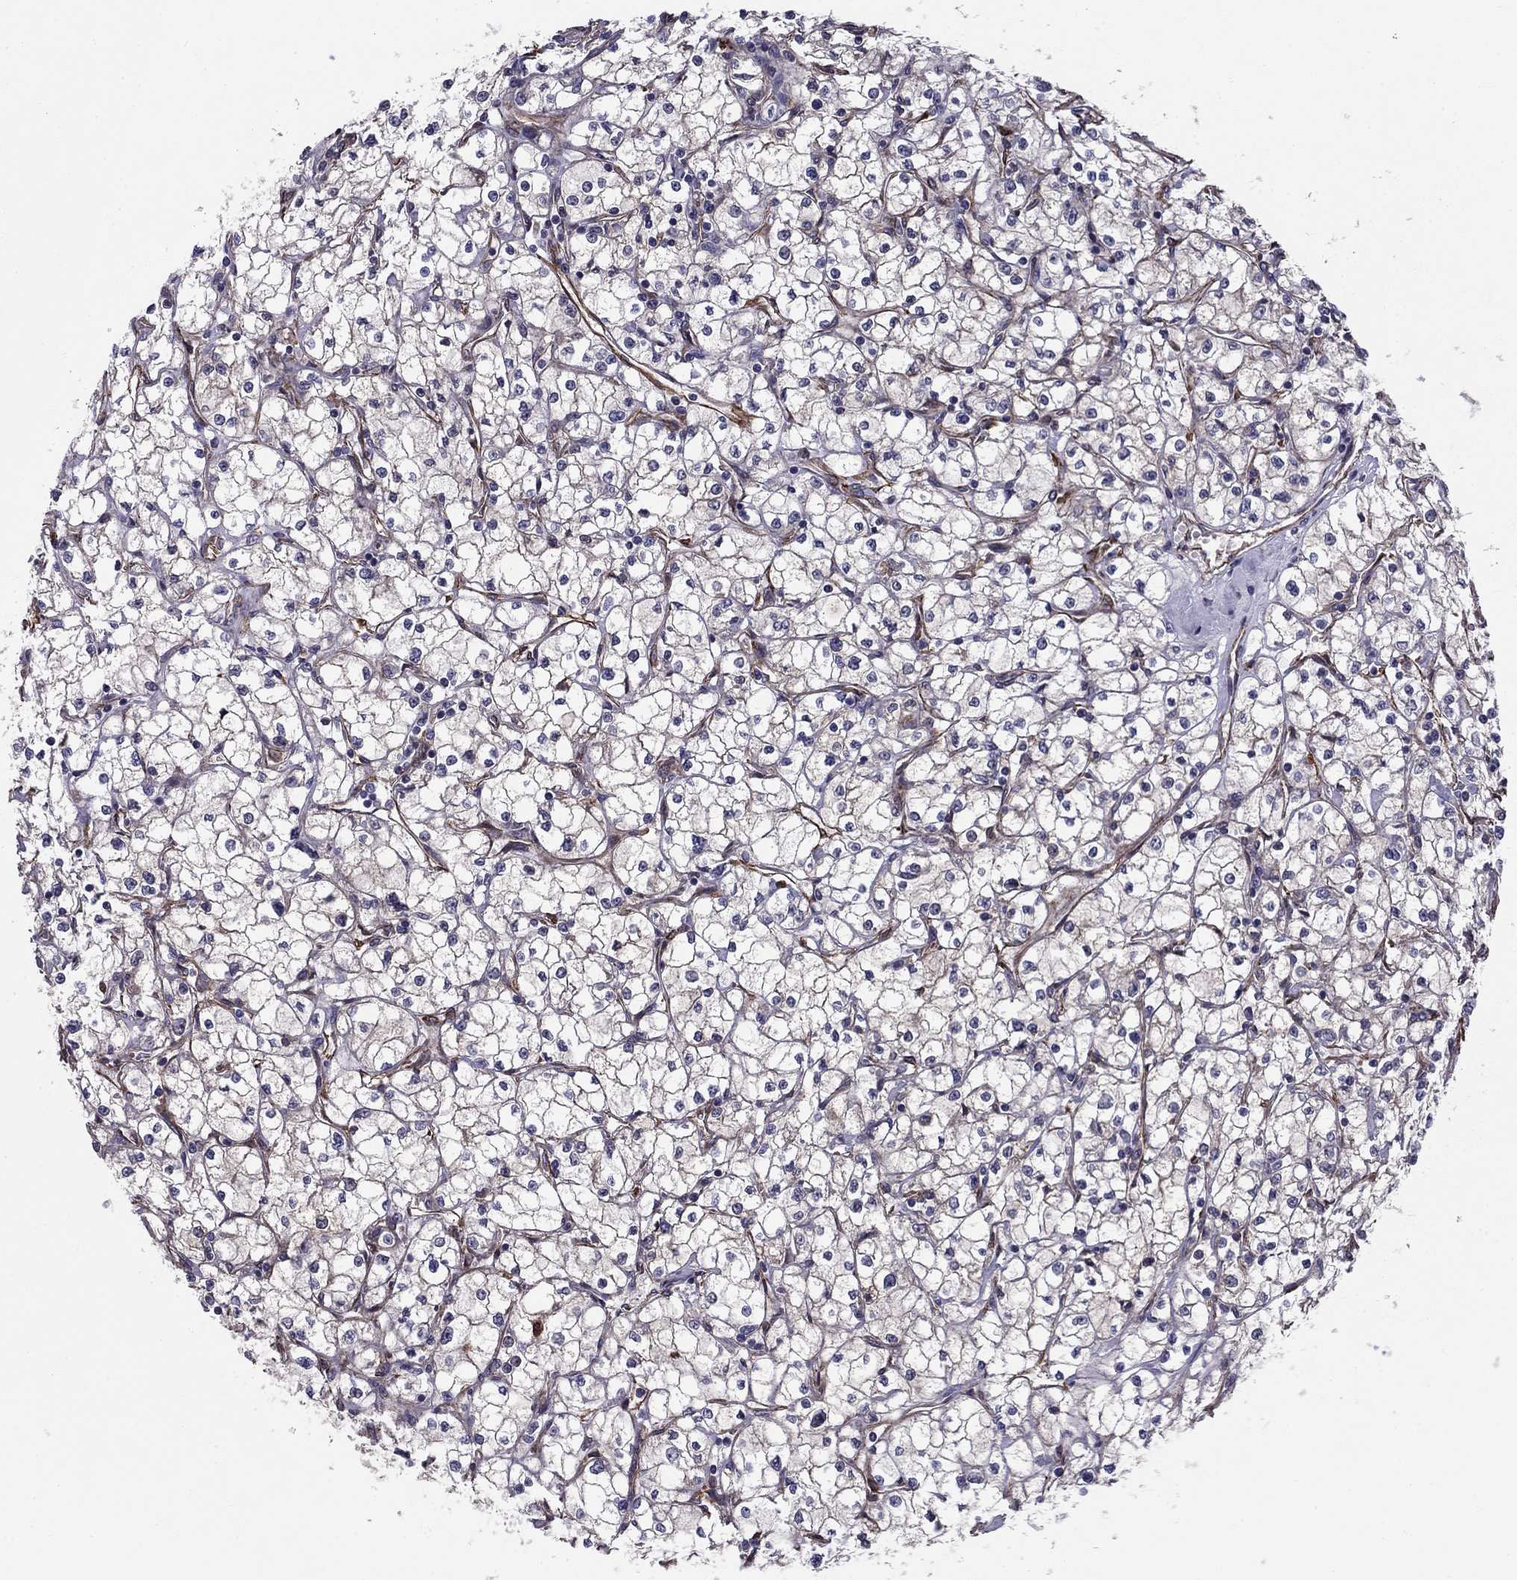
{"staining": {"intensity": "moderate", "quantity": "25%-75%", "location": "cytoplasmic/membranous"}, "tissue": "renal cancer", "cell_type": "Tumor cells", "image_type": "cancer", "snomed": [{"axis": "morphology", "description": "Adenocarcinoma, NOS"}, {"axis": "topography", "description": "Kidney"}], "caption": "High-magnification brightfield microscopy of adenocarcinoma (renal) stained with DAB (brown) and counterstained with hematoxylin (blue). tumor cells exhibit moderate cytoplasmic/membranous positivity is seen in approximately25%-75% of cells. Nuclei are stained in blue.", "gene": "SHMT1", "patient": {"sex": "male", "age": 67}}